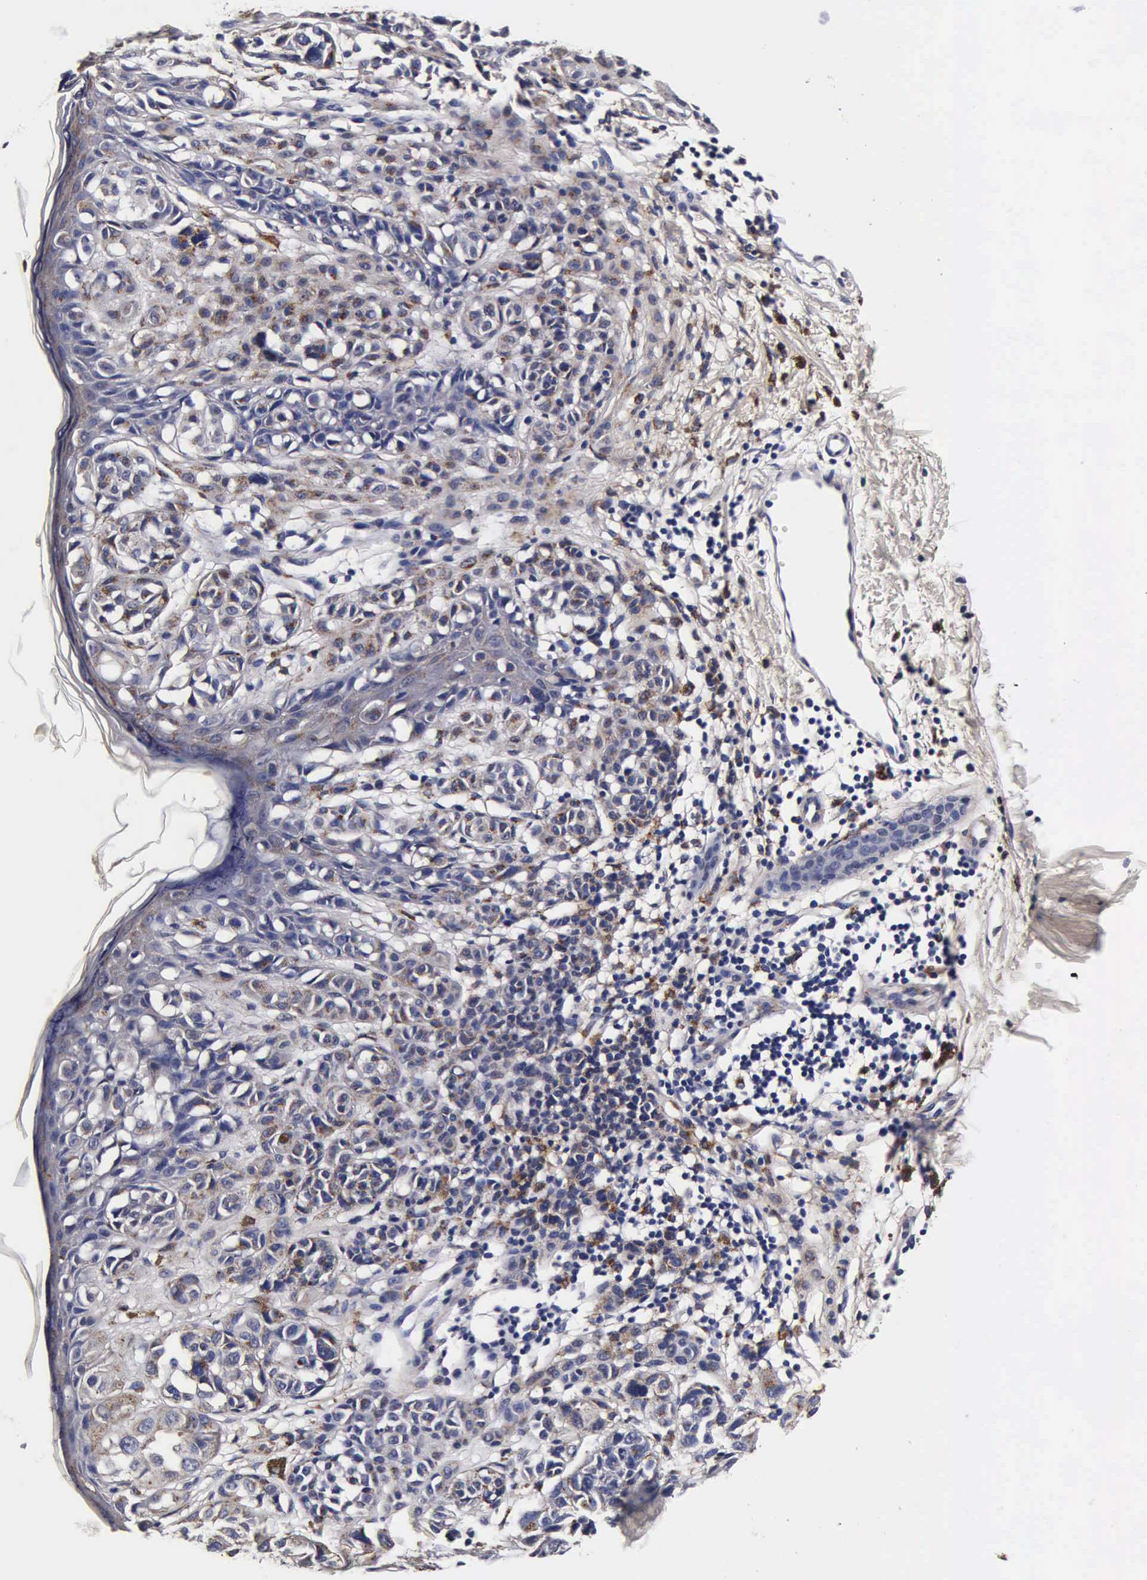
{"staining": {"intensity": "negative", "quantity": "none", "location": "none"}, "tissue": "melanoma", "cell_type": "Tumor cells", "image_type": "cancer", "snomed": [{"axis": "morphology", "description": "Malignant melanoma, NOS"}, {"axis": "topography", "description": "Skin"}], "caption": "A high-resolution histopathology image shows immunohistochemistry (IHC) staining of melanoma, which reveals no significant positivity in tumor cells.", "gene": "CST3", "patient": {"sex": "male", "age": 40}}